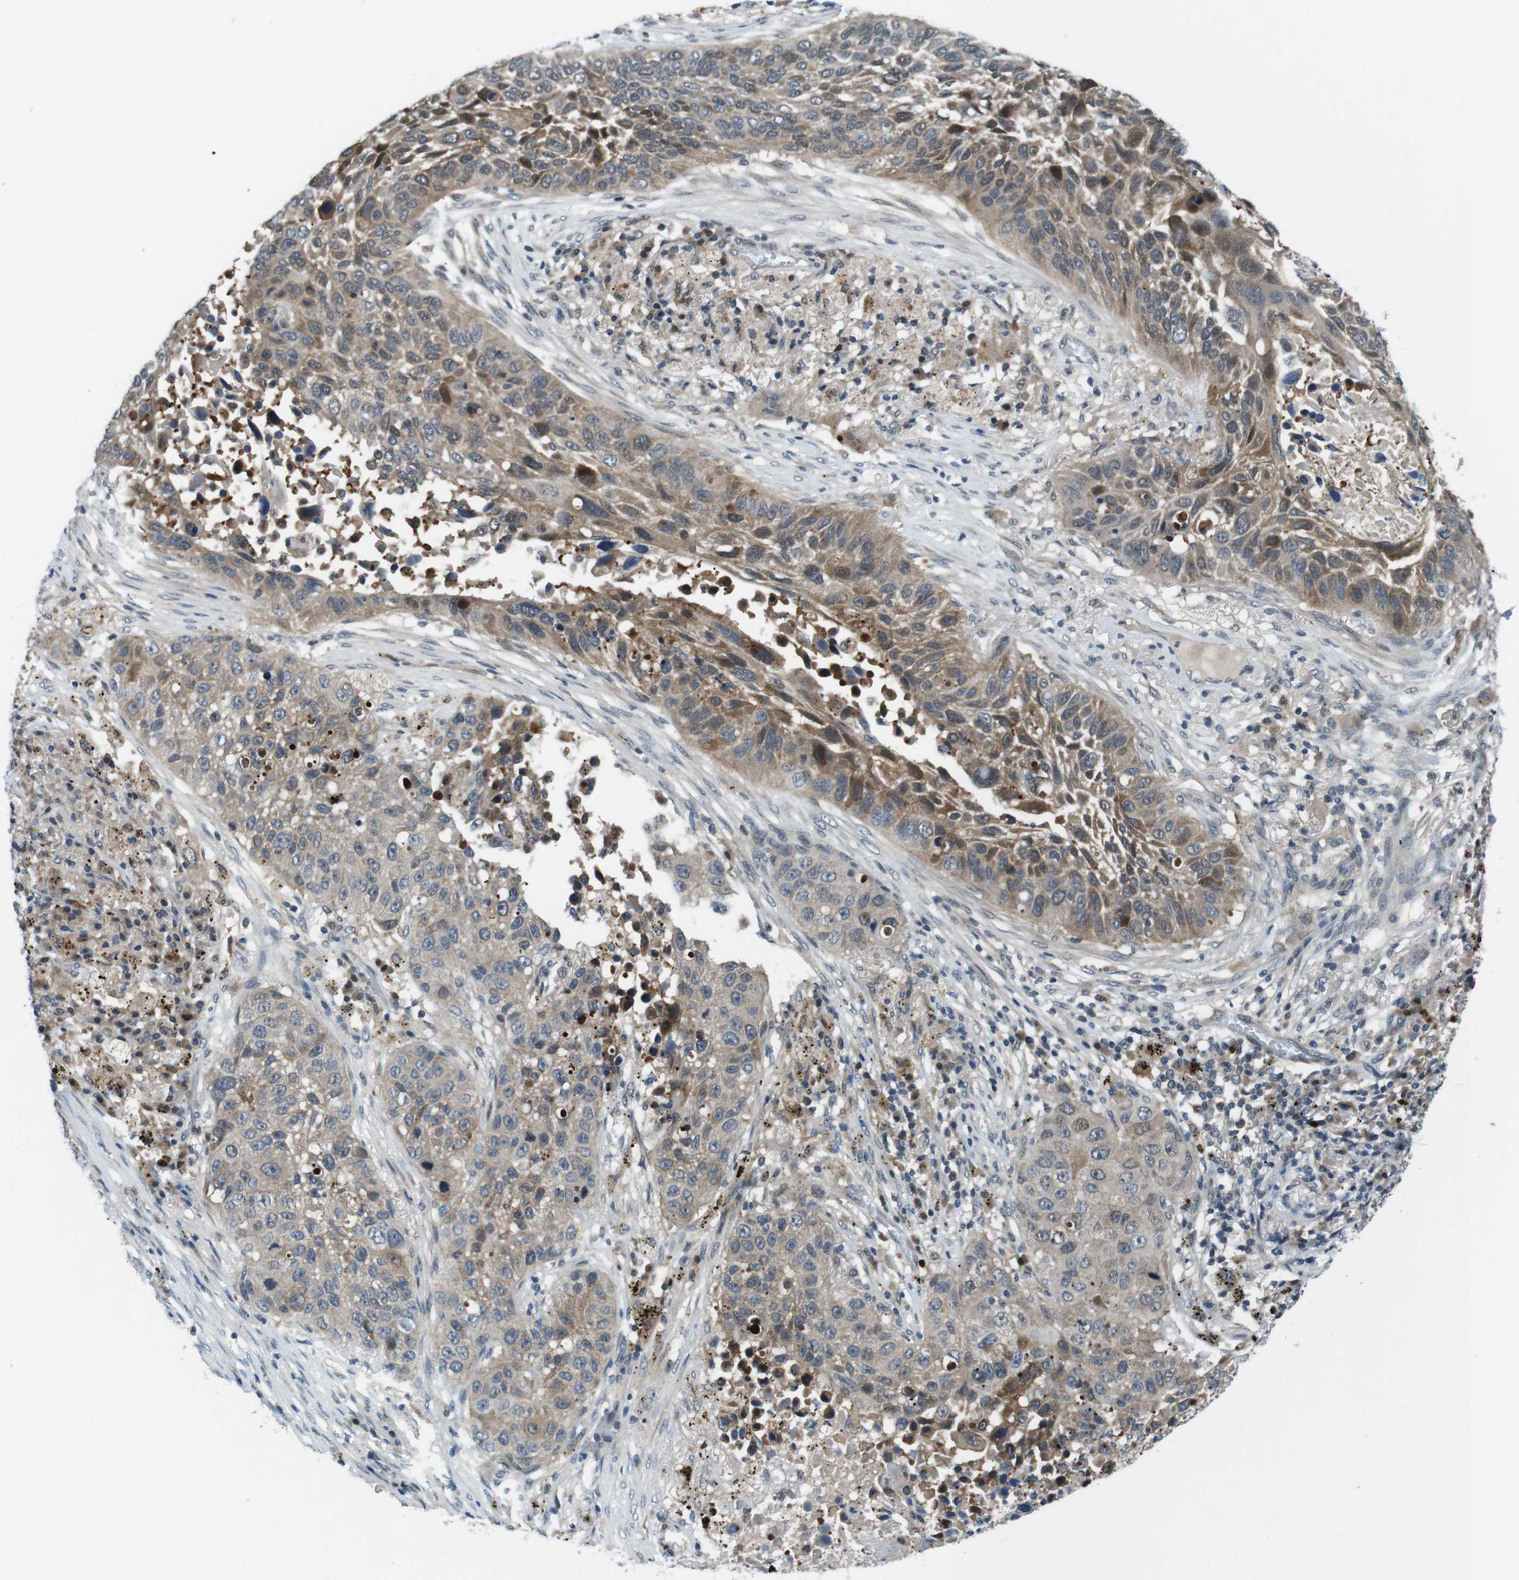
{"staining": {"intensity": "moderate", "quantity": ">75%", "location": "cytoplasmic/membranous"}, "tissue": "lung cancer", "cell_type": "Tumor cells", "image_type": "cancer", "snomed": [{"axis": "morphology", "description": "Squamous cell carcinoma, NOS"}, {"axis": "topography", "description": "Lung"}], "caption": "Protein staining by immunohistochemistry demonstrates moderate cytoplasmic/membranous positivity in approximately >75% of tumor cells in squamous cell carcinoma (lung).", "gene": "LRP5", "patient": {"sex": "male", "age": 57}}